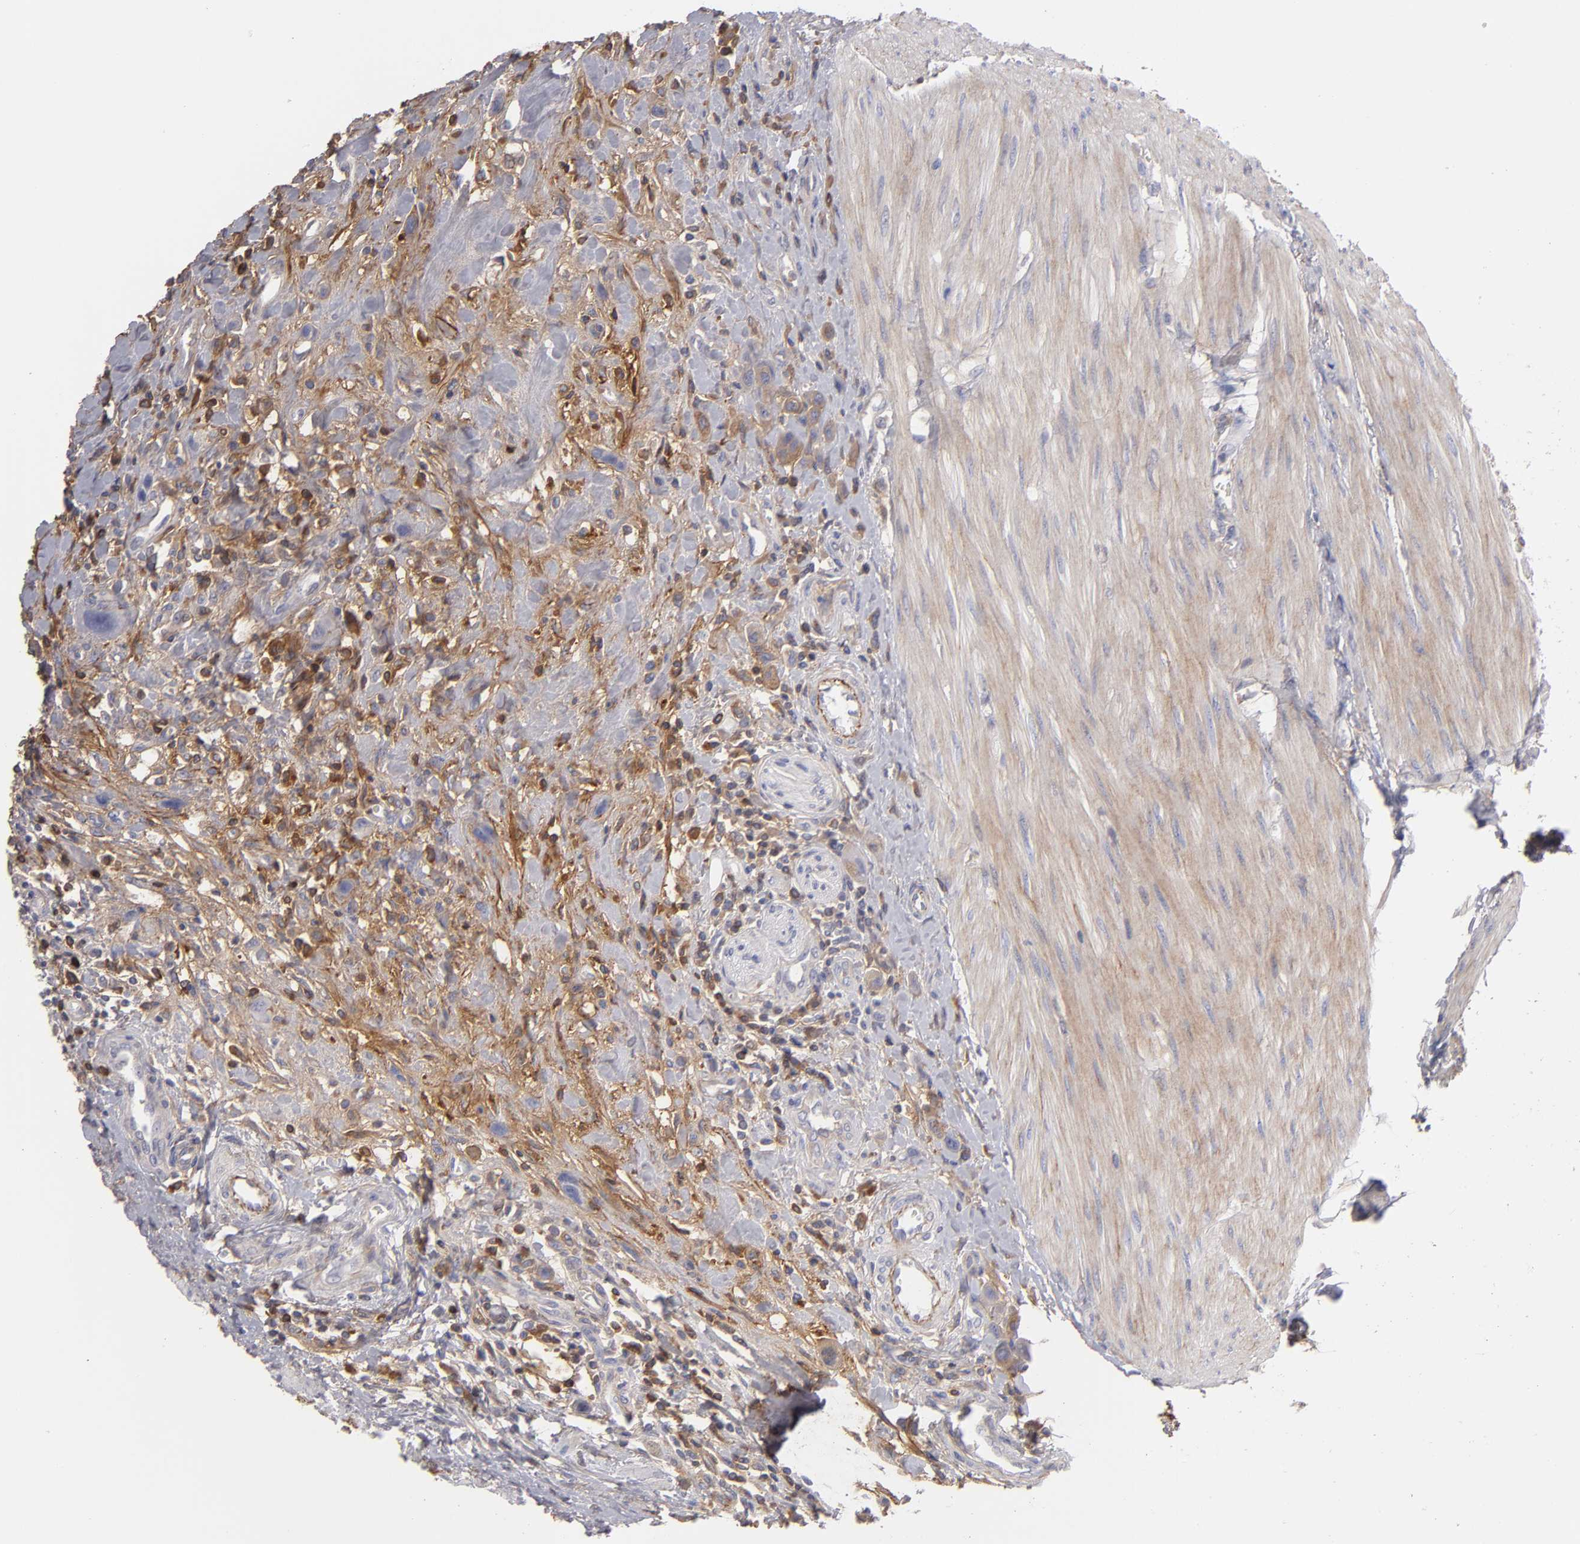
{"staining": {"intensity": "negative", "quantity": "none", "location": "none"}, "tissue": "urothelial cancer", "cell_type": "Tumor cells", "image_type": "cancer", "snomed": [{"axis": "morphology", "description": "Urothelial carcinoma, High grade"}, {"axis": "topography", "description": "Urinary bladder"}], "caption": "Micrograph shows no significant protein positivity in tumor cells of high-grade urothelial carcinoma. (DAB (3,3'-diaminobenzidine) IHC with hematoxylin counter stain).", "gene": "FBLN1", "patient": {"sex": "male", "age": 50}}